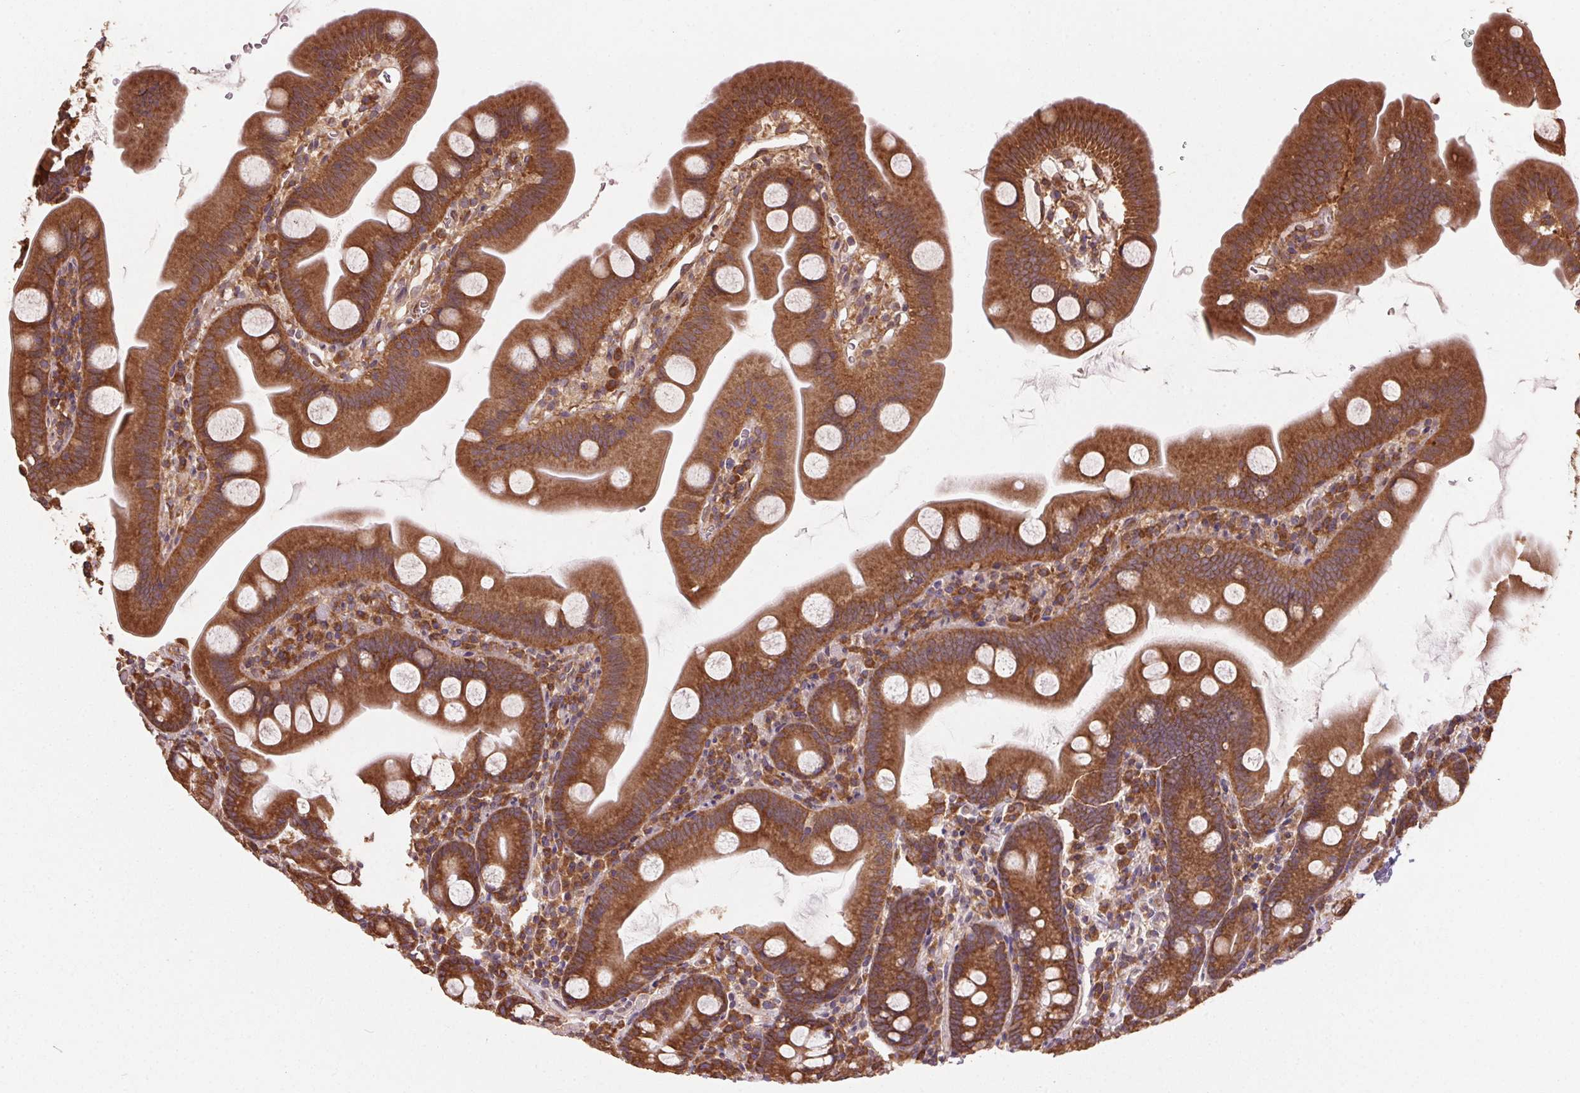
{"staining": {"intensity": "strong", "quantity": ">75%", "location": "cytoplasmic/membranous"}, "tissue": "small intestine", "cell_type": "Glandular cells", "image_type": "normal", "snomed": [{"axis": "morphology", "description": "Normal tissue, NOS"}, {"axis": "topography", "description": "Small intestine"}], "caption": "Strong cytoplasmic/membranous expression for a protein is seen in approximately >75% of glandular cells of normal small intestine using immunohistochemistry (IHC).", "gene": "EIF2S1", "patient": {"sex": "female", "age": 68}}